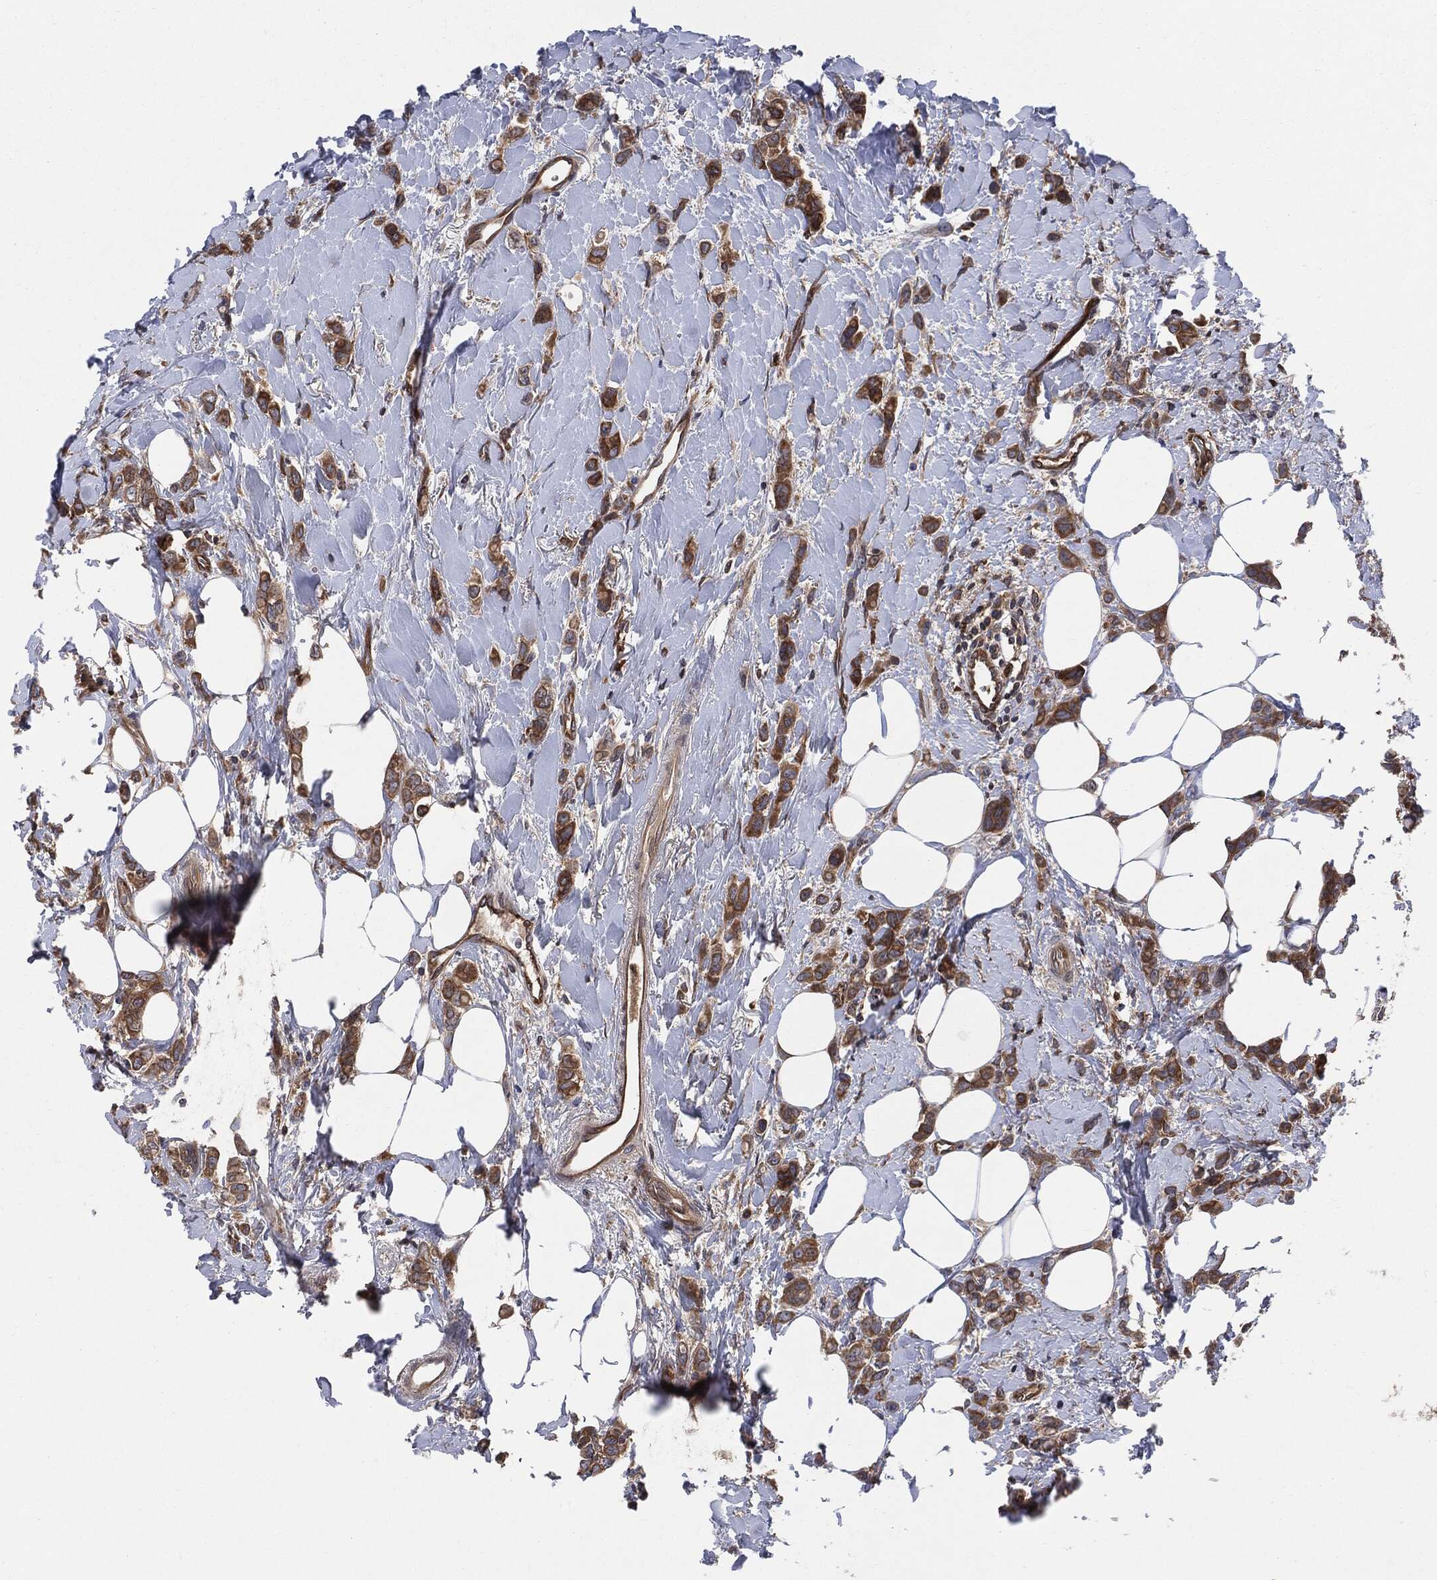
{"staining": {"intensity": "moderate", "quantity": ">75%", "location": "cytoplasmic/membranous"}, "tissue": "breast cancer", "cell_type": "Tumor cells", "image_type": "cancer", "snomed": [{"axis": "morphology", "description": "Lobular carcinoma"}, {"axis": "topography", "description": "Breast"}], "caption": "Brown immunohistochemical staining in breast lobular carcinoma exhibits moderate cytoplasmic/membranous expression in approximately >75% of tumor cells. The protein is stained brown, and the nuclei are stained in blue (DAB (3,3'-diaminobenzidine) IHC with brightfield microscopy, high magnification).", "gene": "XPNPEP1", "patient": {"sex": "female", "age": 66}}